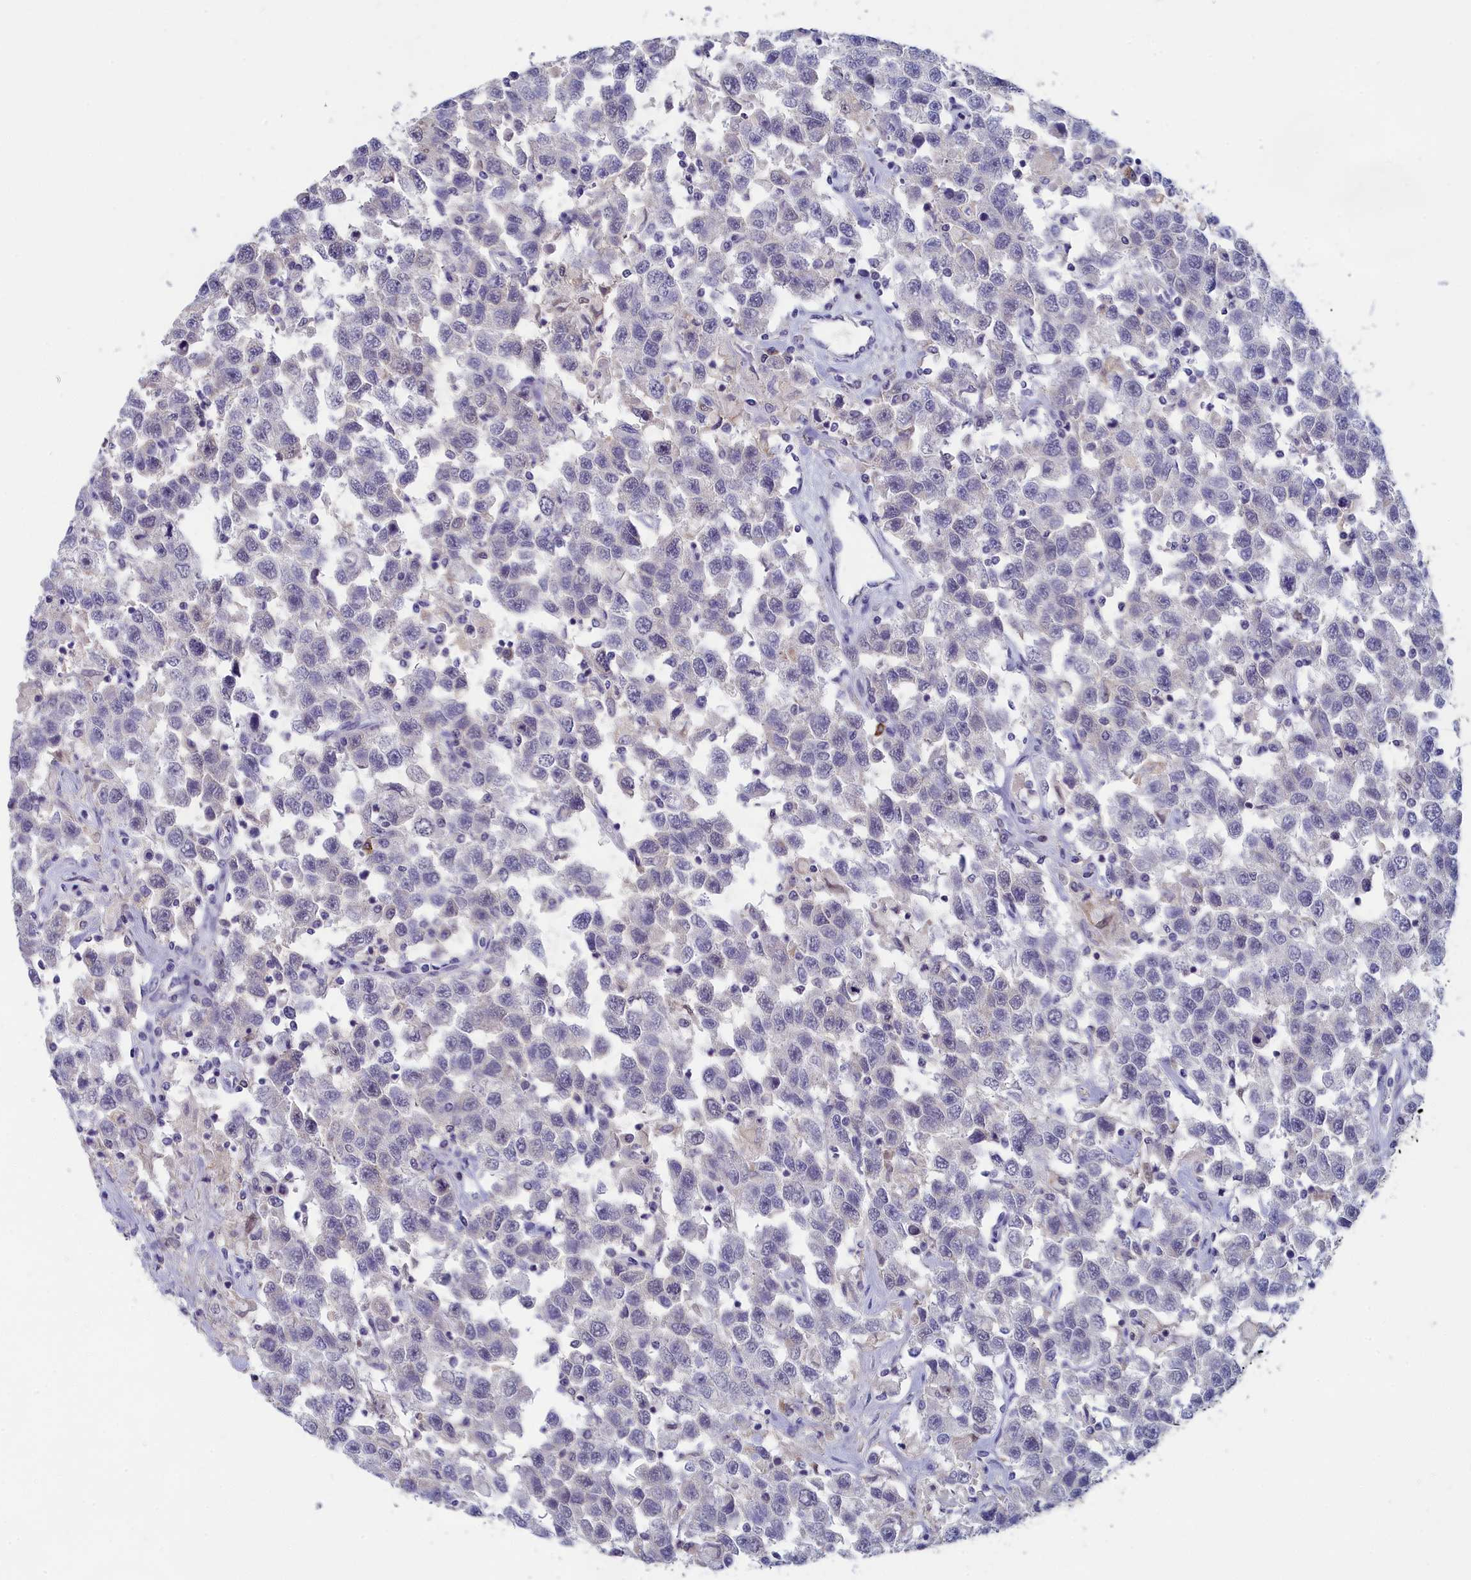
{"staining": {"intensity": "negative", "quantity": "none", "location": "none"}, "tissue": "testis cancer", "cell_type": "Tumor cells", "image_type": "cancer", "snomed": [{"axis": "morphology", "description": "Seminoma, NOS"}, {"axis": "topography", "description": "Testis"}], "caption": "Immunohistochemical staining of human testis cancer demonstrates no significant expression in tumor cells.", "gene": "LRIF1", "patient": {"sex": "male", "age": 41}}